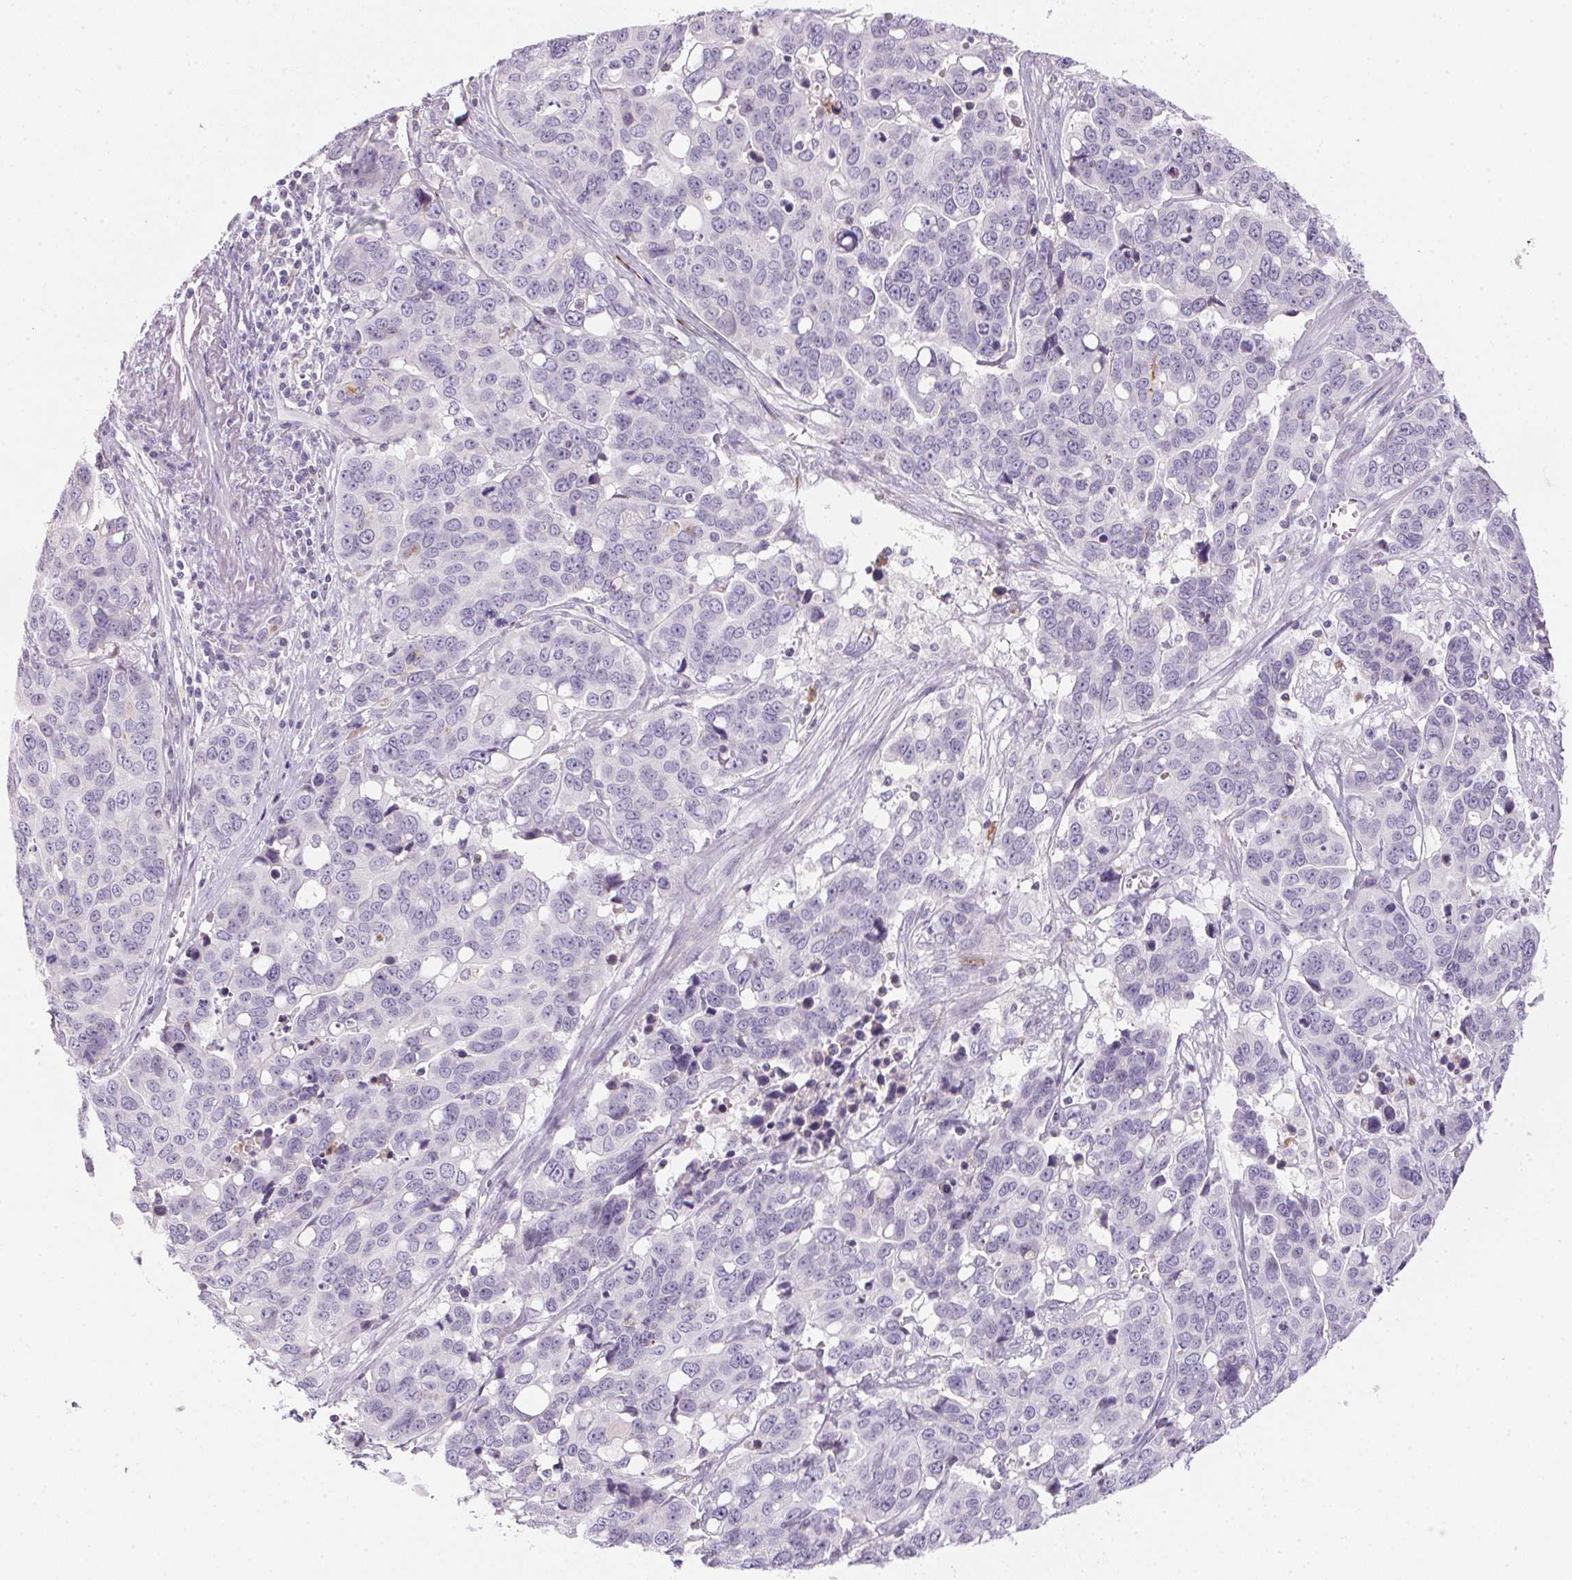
{"staining": {"intensity": "negative", "quantity": "none", "location": "none"}, "tissue": "ovarian cancer", "cell_type": "Tumor cells", "image_type": "cancer", "snomed": [{"axis": "morphology", "description": "Carcinoma, endometroid"}, {"axis": "topography", "description": "Ovary"}], "caption": "Tumor cells are negative for brown protein staining in ovarian cancer.", "gene": "ECPAS", "patient": {"sex": "female", "age": 78}}